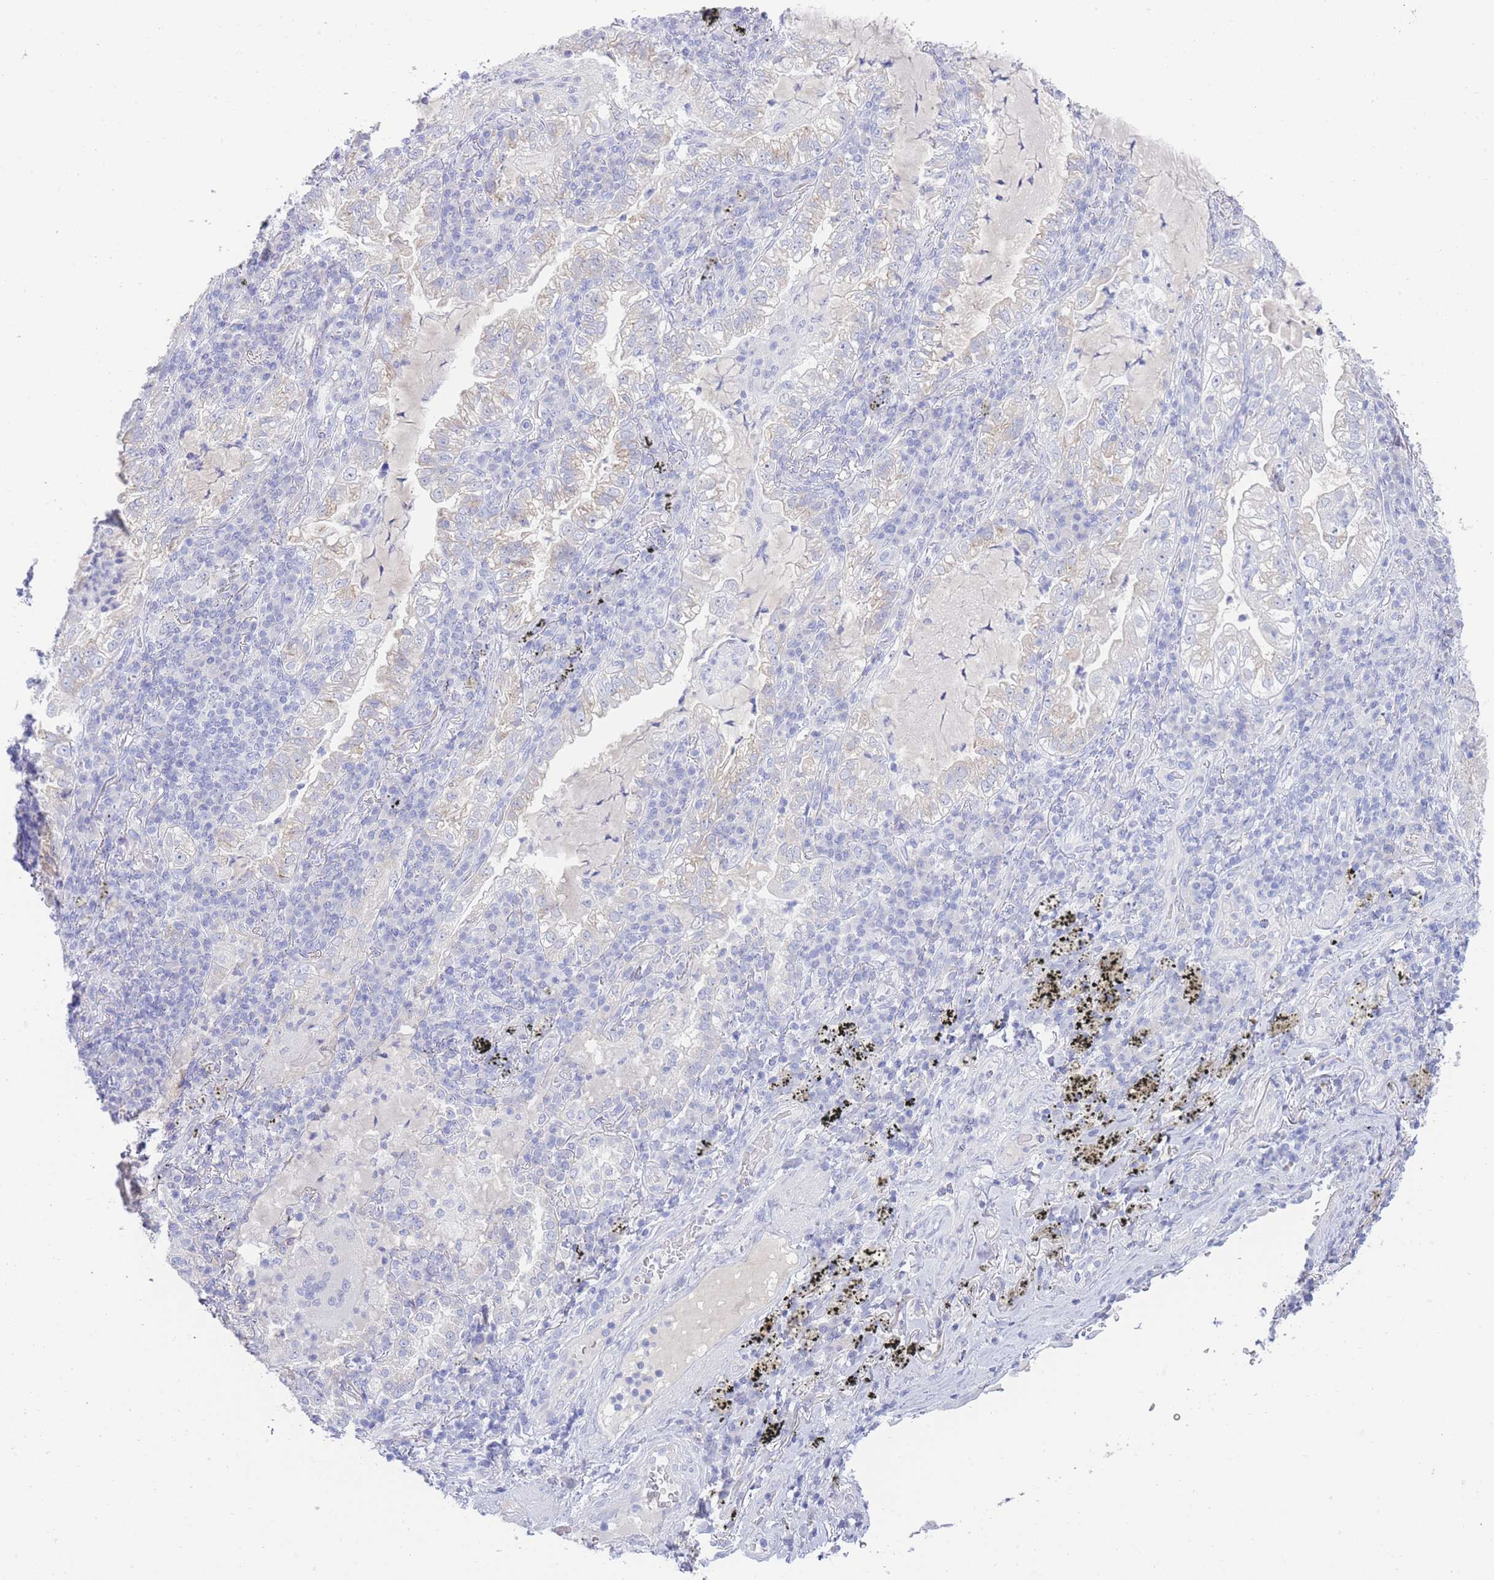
{"staining": {"intensity": "negative", "quantity": "none", "location": "none"}, "tissue": "lung cancer", "cell_type": "Tumor cells", "image_type": "cancer", "snomed": [{"axis": "morphology", "description": "Adenocarcinoma, NOS"}, {"axis": "topography", "description": "Lung"}], "caption": "Immunohistochemistry micrograph of lung adenocarcinoma stained for a protein (brown), which reveals no expression in tumor cells.", "gene": "LRRC37A", "patient": {"sex": "female", "age": 73}}